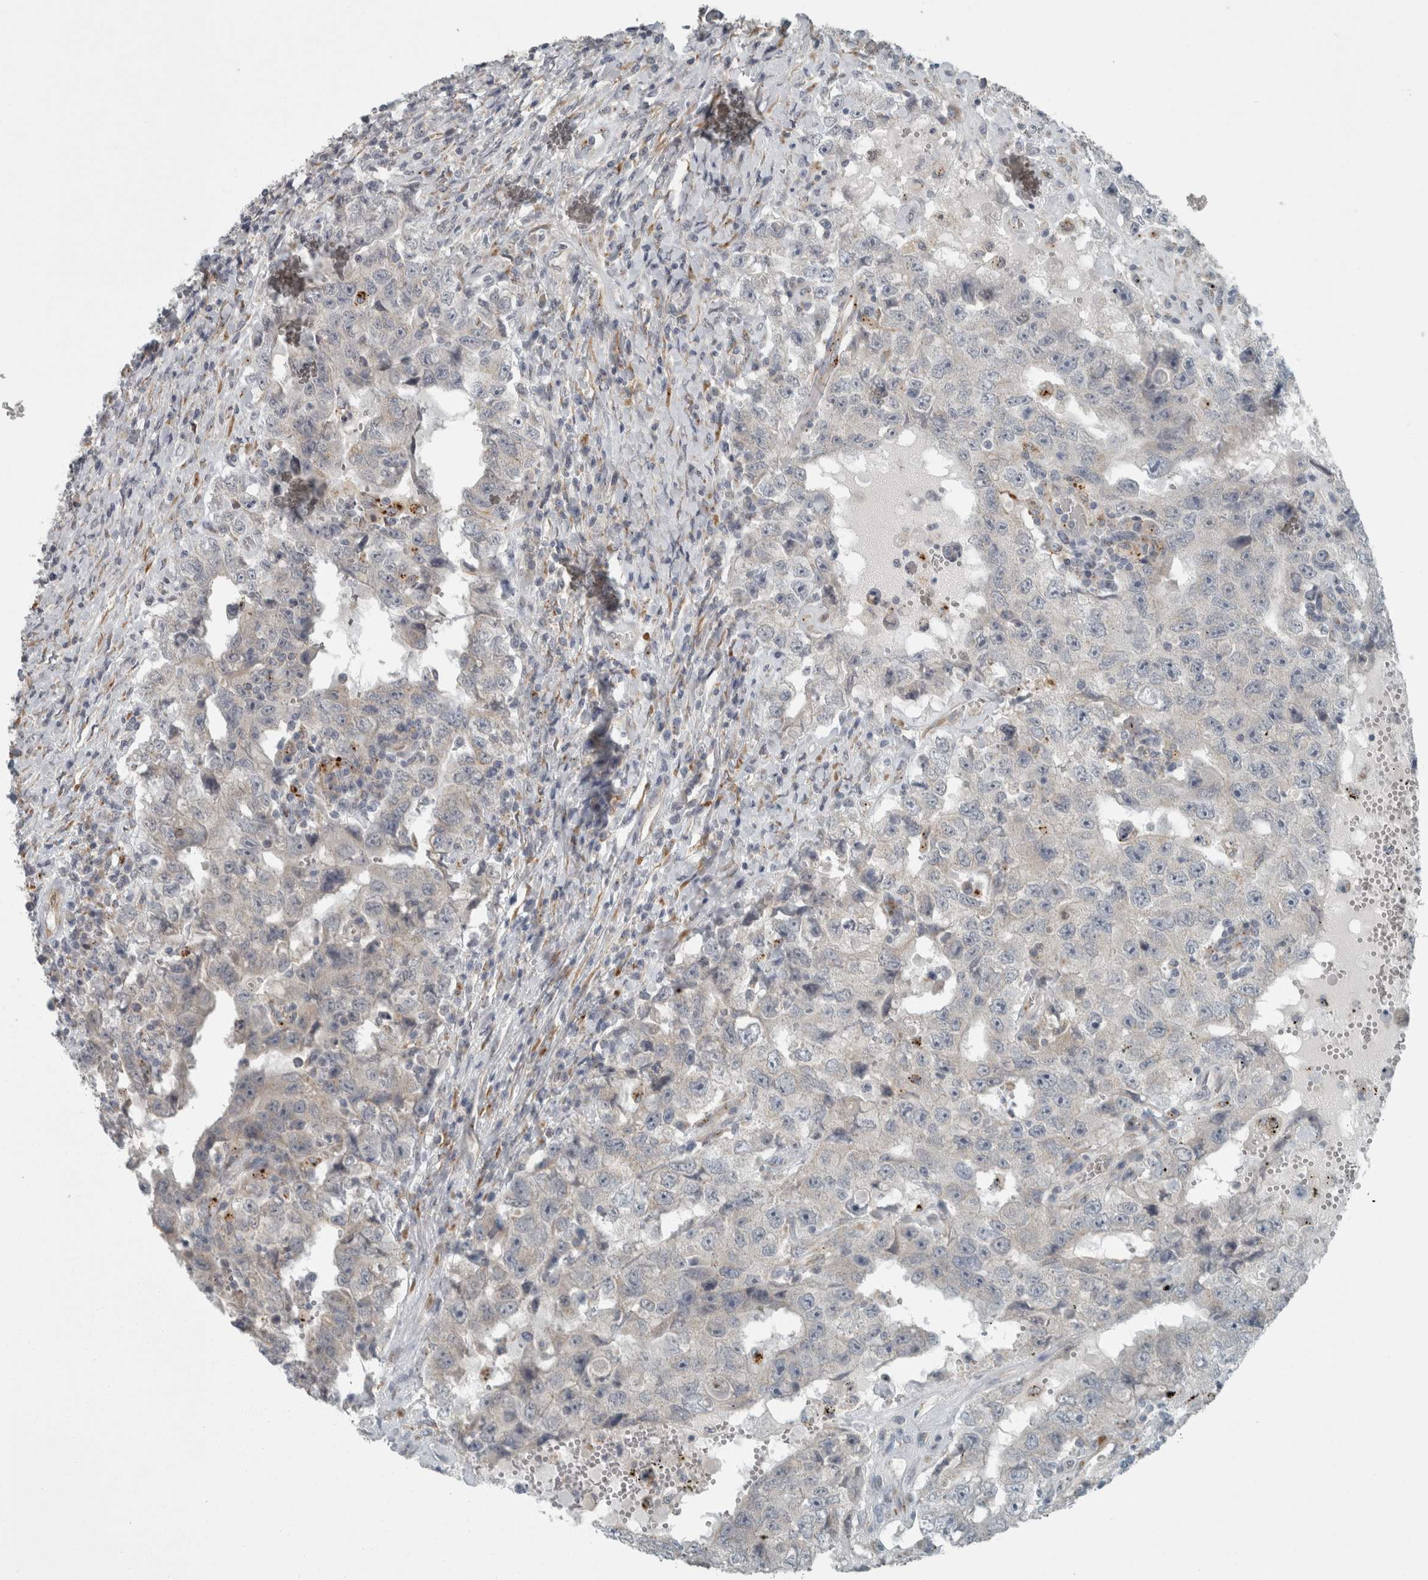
{"staining": {"intensity": "negative", "quantity": "none", "location": "none"}, "tissue": "testis cancer", "cell_type": "Tumor cells", "image_type": "cancer", "snomed": [{"axis": "morphology", "description": "Carcinoma, Embryonal, NOS"}, {"axis": "topography", "description": "Testis"}], "caption": "Immunohistochemistry (IHC) histopathology image of testis cancer (embryonal carcinoma) stained for a protein (brown), which reveals no positivity in tumor cells.", "gene": "KIF1C", "patient": {"sex": "male", "age": 26}}